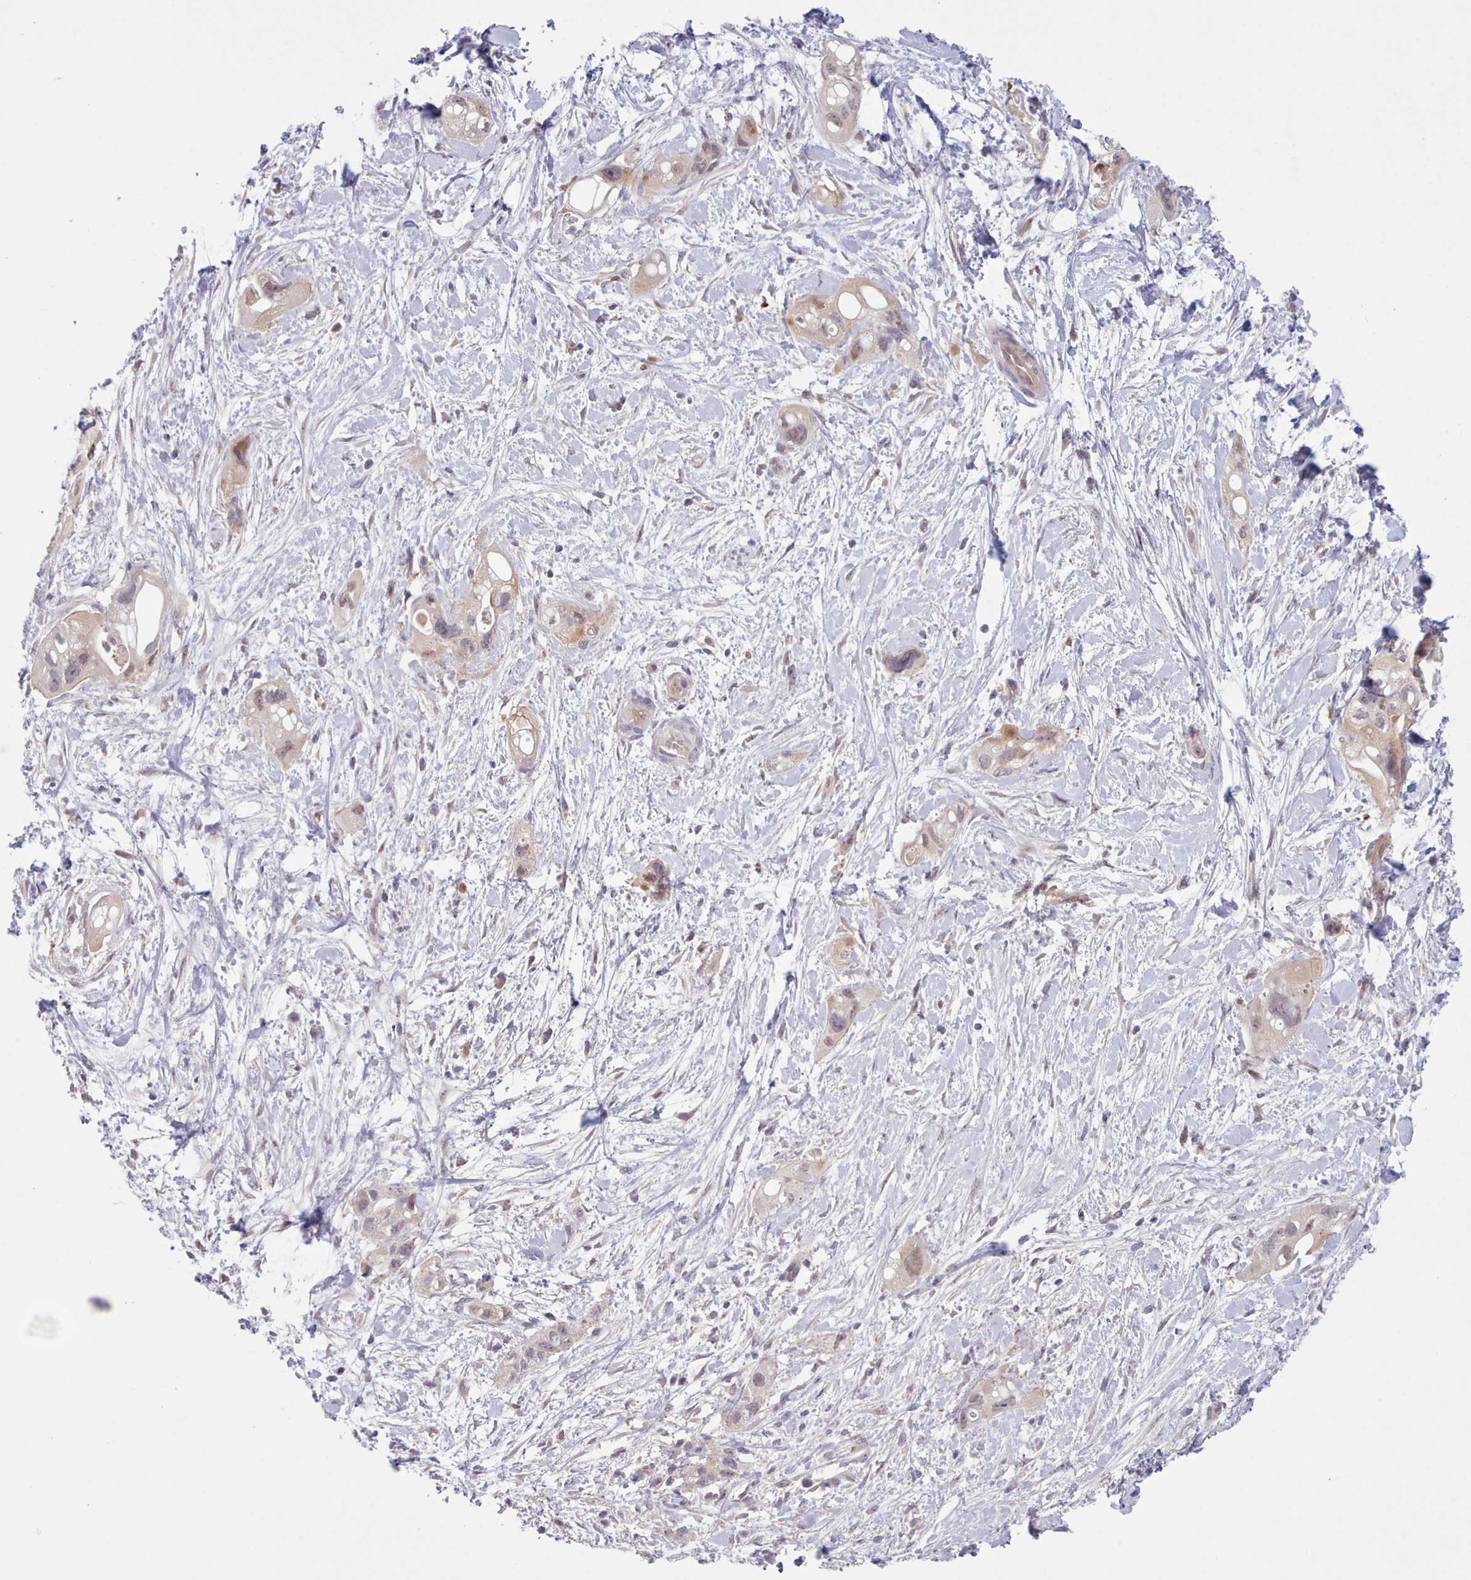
{"staining": {"intensity": "weak", "quantity": "<25%", "location": "cytoplasmic/membranous,nuclear"}, "tissue": "pancreatic cancer", "cell_type": "Tumor cells", "image_type": "cancer", "snomed": [{"axis": "morphology", "description": "Adenocarcinoma, NOS"}, {"axis": "topography", "description": "Pancreas"}], "caption": "IHC photomicrograph of neoplastic tissue: adenocarcinoma (pancreatic) stained with DAB reveals no significant protein staining in tumor cells.", "gene": "KBTBD7", "patient": {"sex": "female", "age": 72}}